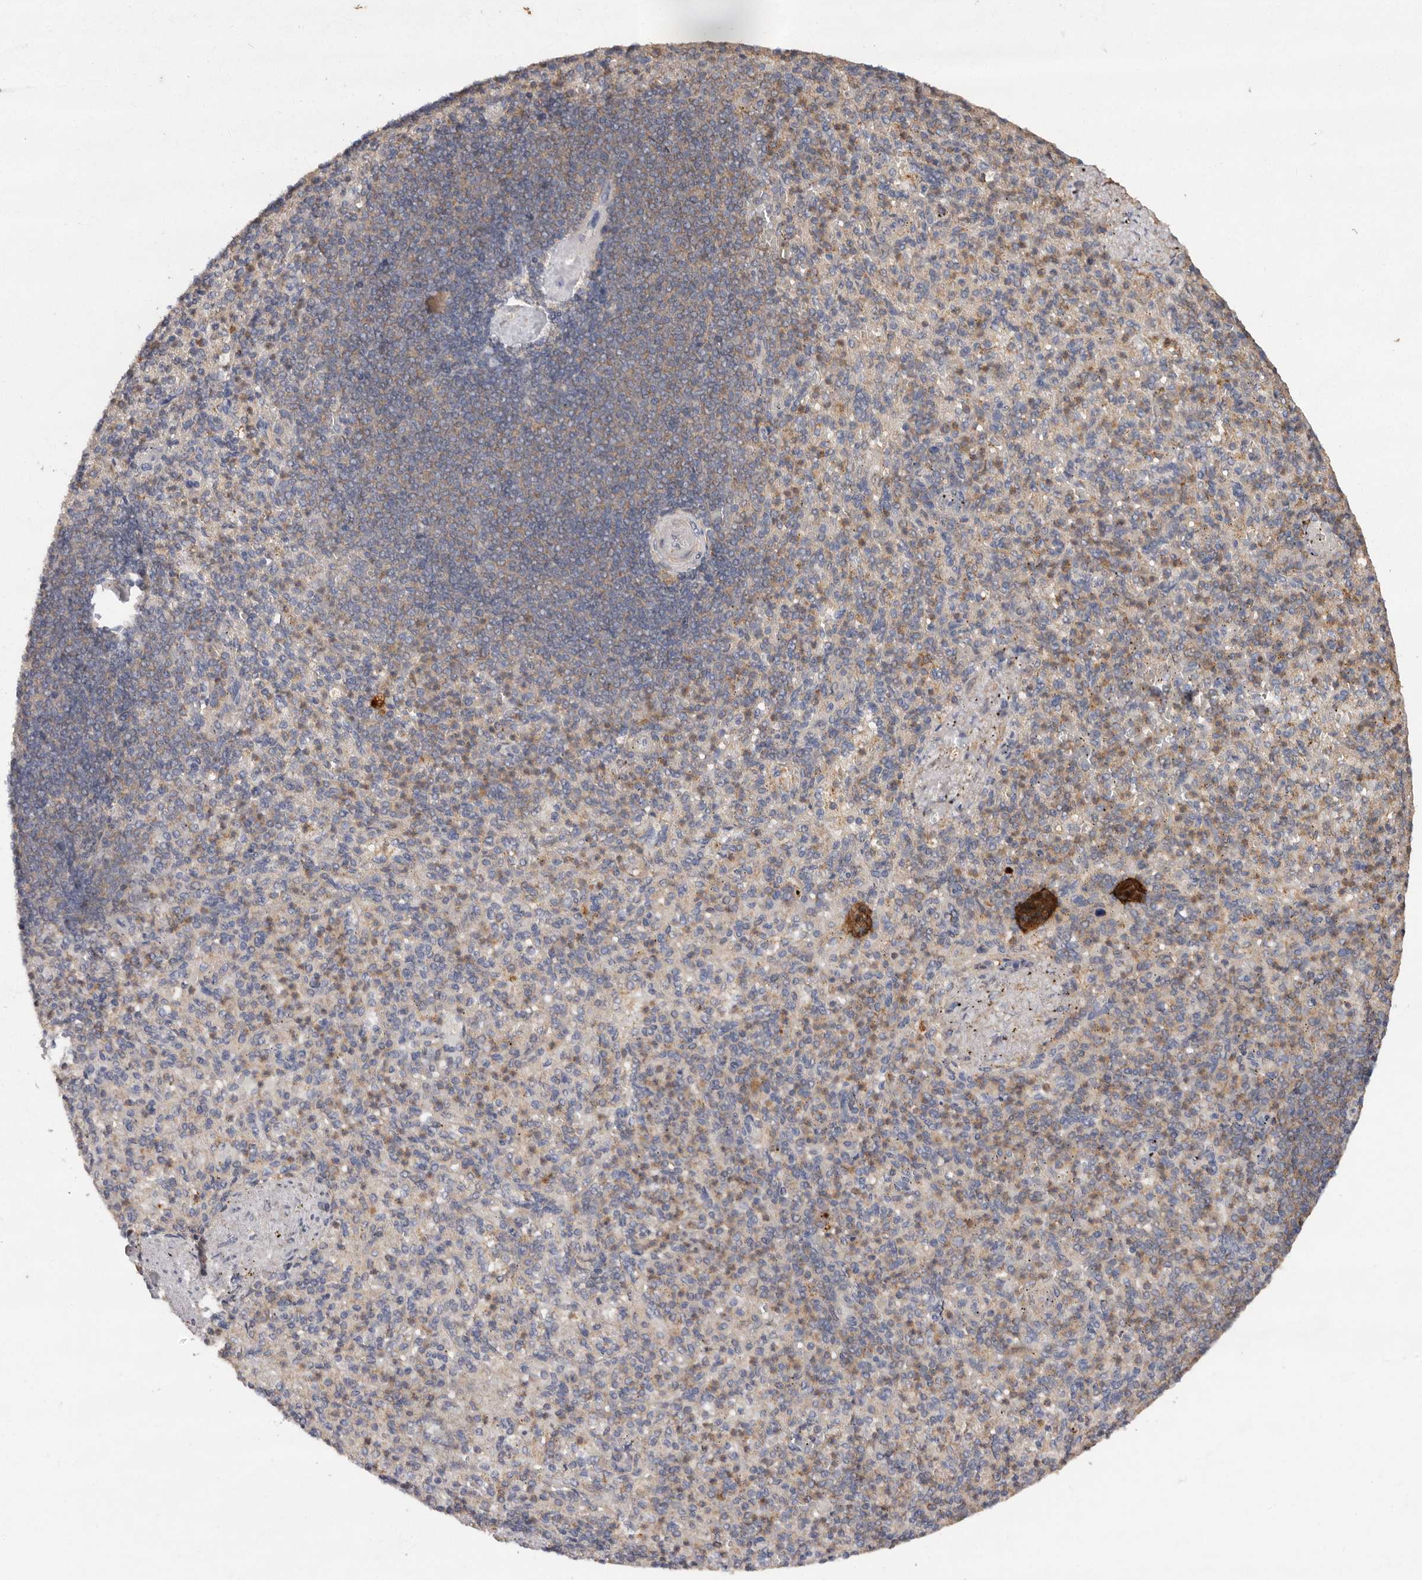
{"staining": {"intensity": "weak", "quantity": "25%-75%", "location": "cytoplasmic/membranous"}, "tissue": "spleen", "cell_type": "Cells in red pulp", "image_type": "normal", "snomed": [{"axis": "morphology", "description": "Normal tissue, NOS"}, {"axis": "topography", "description": "Spleen"}], "caption": "Weak cytoplasmic/membranous protein staining is identified in approximately 25%-75% of cells in red pulp in spleen.", "gene": "RWDD1", "patient": {"sex": "female", "age": 74}}